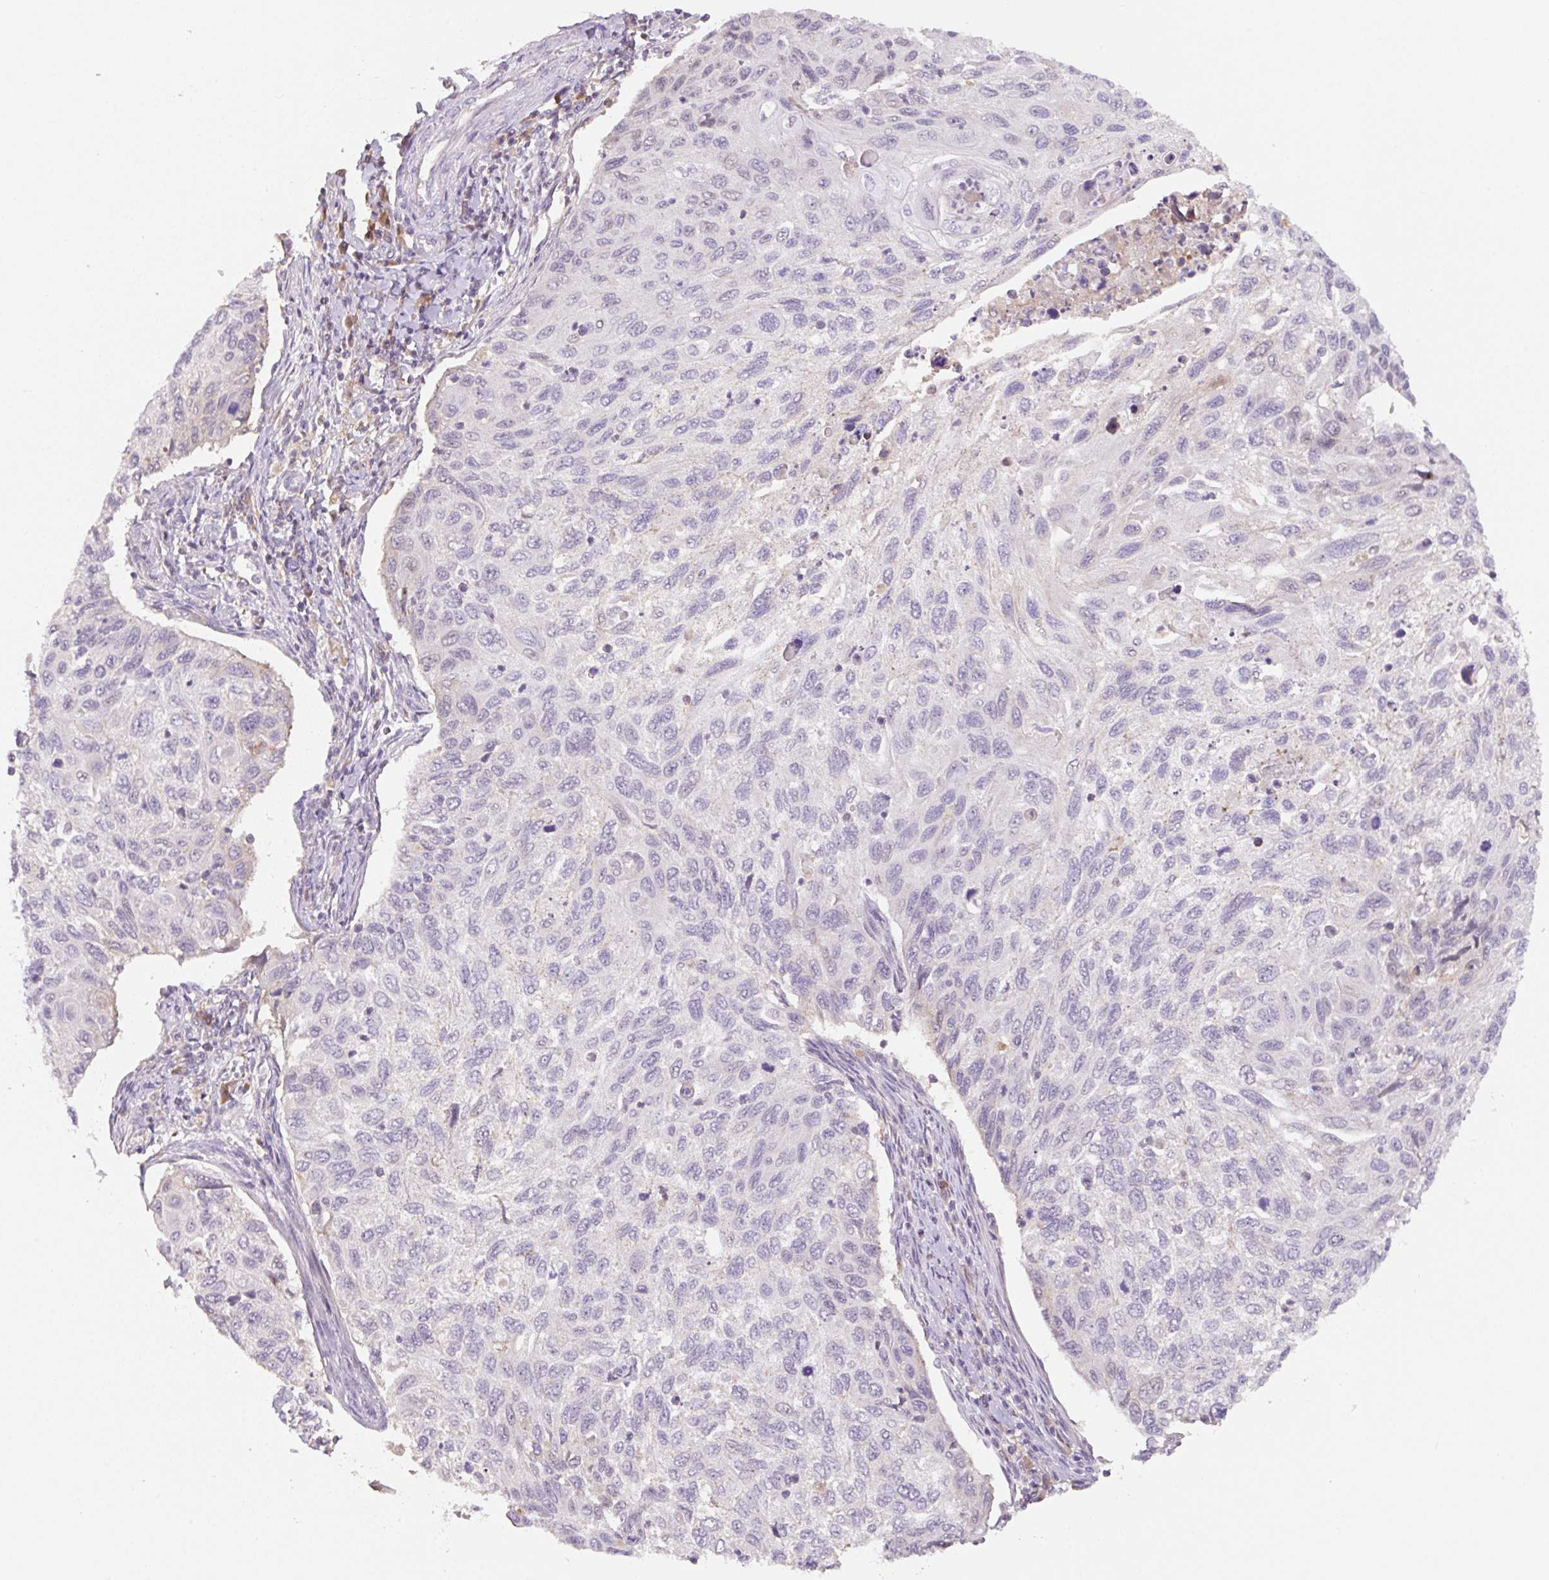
{"staining": {"intensity": "negative", "quantity": "none", "location": "none"}, "tissue": "cervical cancer", "cell_type": "Tumor cells", "image_type": "cancer", "snomed": [{"axis": "morphology", "description": "Squamous cell carcinoma, NOS"}, {"axis": "topography", "description": "Cervix"}], "caption": "The photomicrograph demonstrates no significant staining in tumor cells of squamous cell carcinoma (cervical).", "gene": "MIA2", "patient": {"sex": "female", "age": 70}}